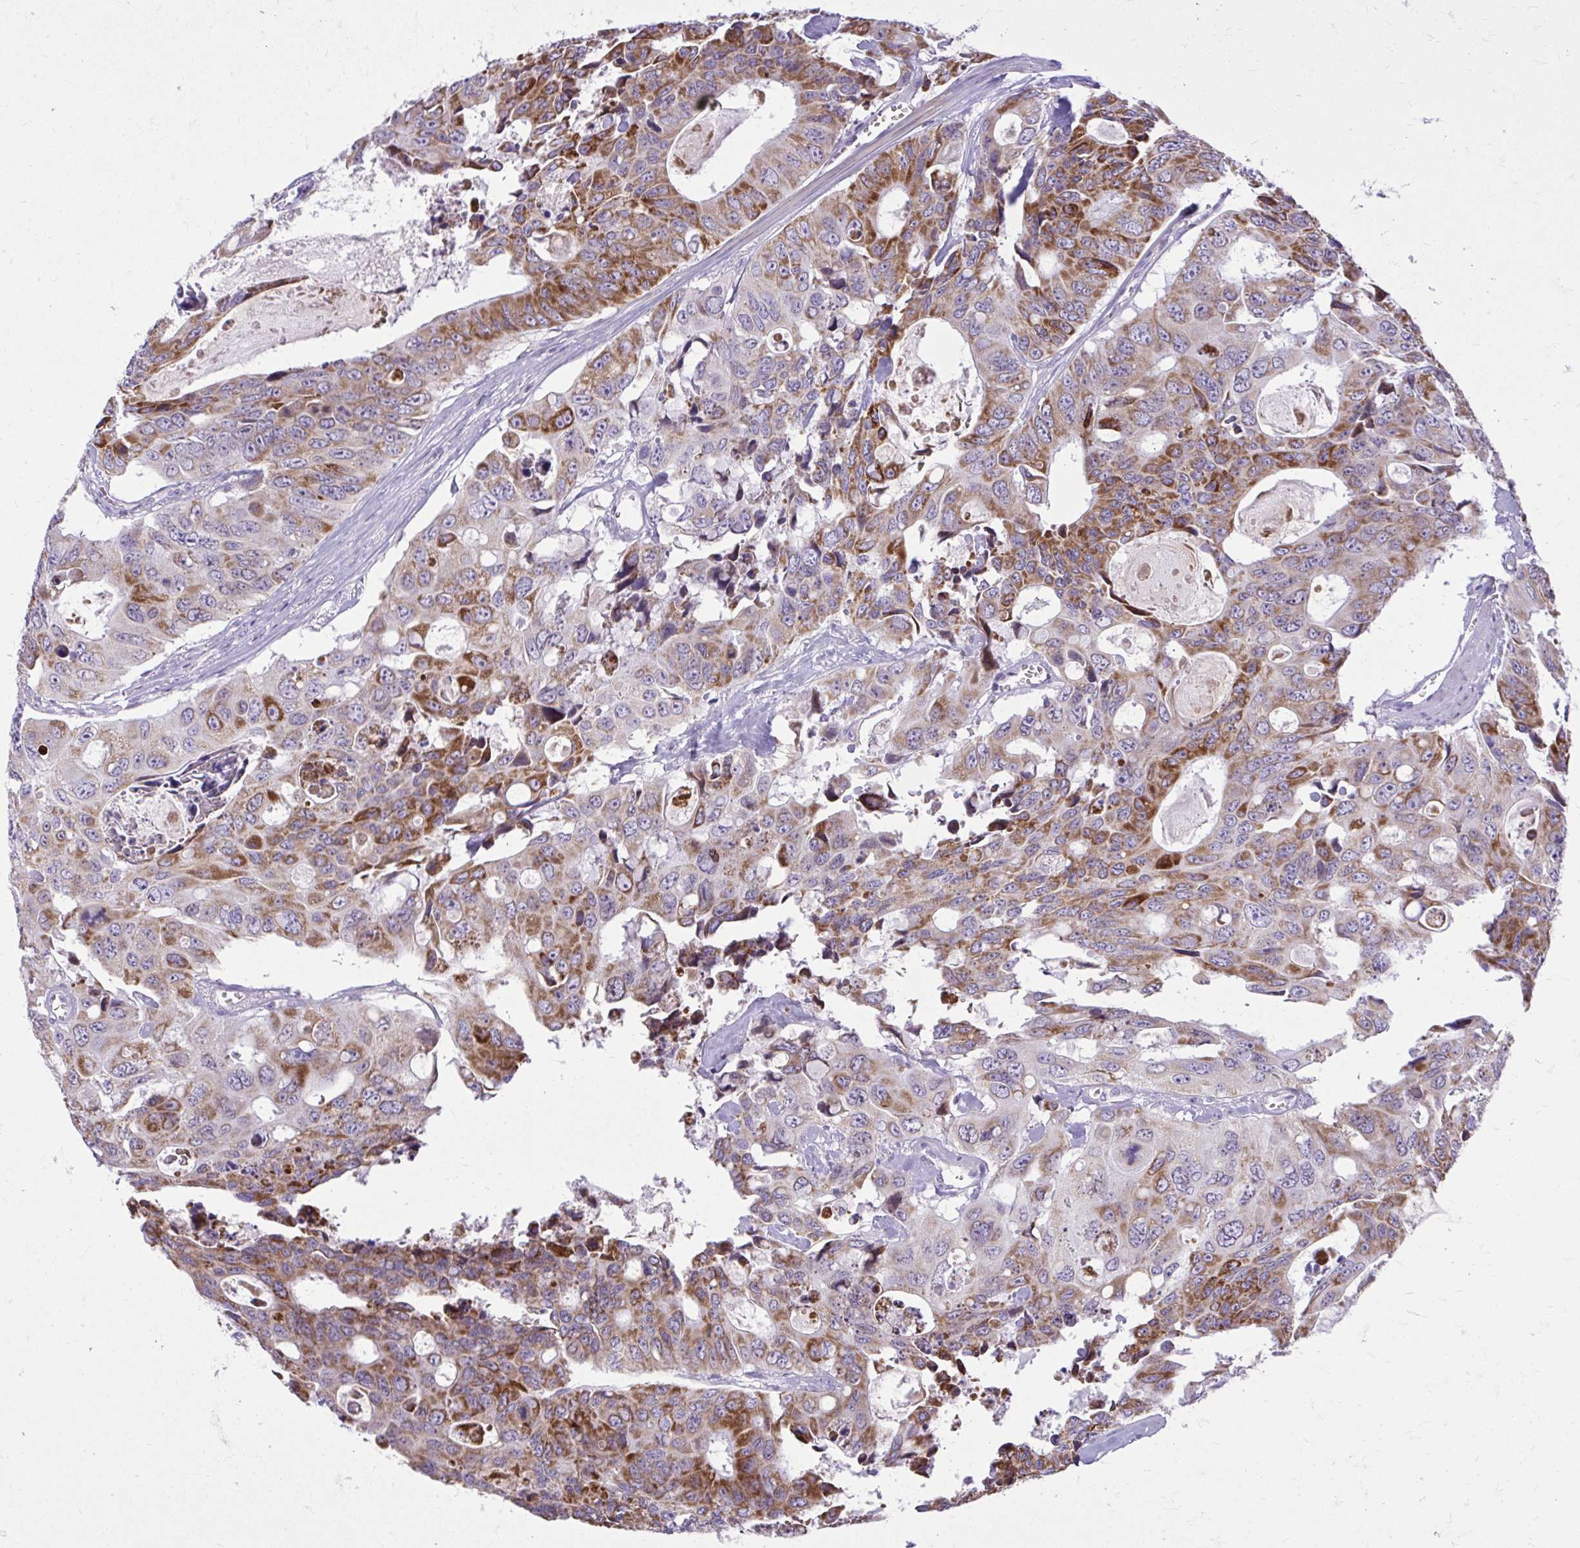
{"staining": {"intensity": "strong", "quantity": "25%-75%", "location": "cytoplasmic/membranous"}, "tissue": "colorectal cancer", "cell_type": "Tumor cells", "image_type": "cancer", "snomed": [{"axis": "morphology", "description": "Adenocarcinoma, NOS"}, {"axis": "topography", "description": "Rectum"}], "caption": "Protein expression by IHC demonstrates strong cytoplasmic/membranous staining in approximately 25%-75% of tumor cells in colorectal adenocarcinoma.", "gene": "RPS6KA2", "patient": {"sex": "male", "age": 76}}